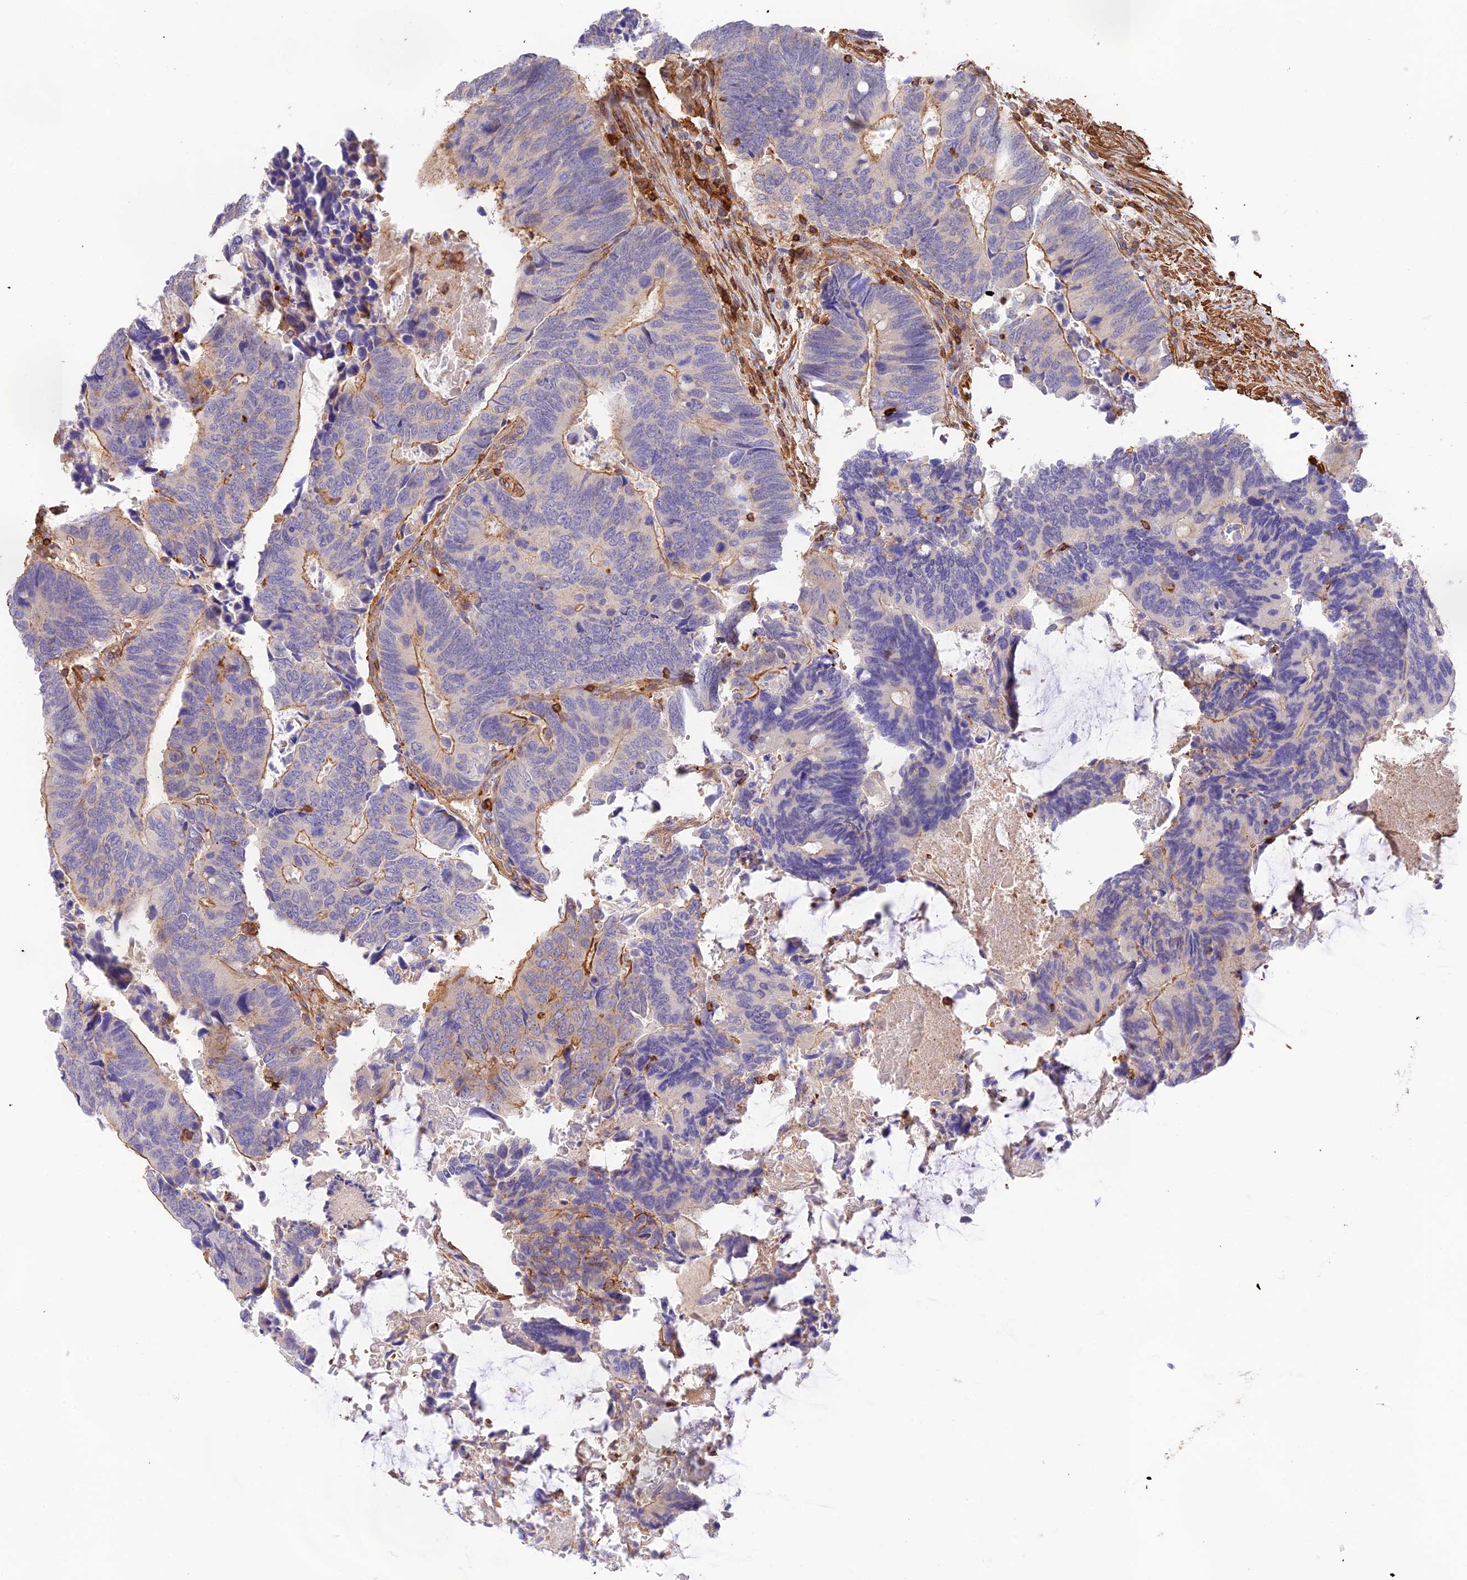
{"staining": {"intensity": "strong", "quantity": "<25%", "location": "cytoplasmic/membranous"}, "tissue": "colorectal cancer", "cell_type": "Tumor cells", "image_type": "cancer", "snomed": [{"axis": "morphology", "description": "Adenocarcinoma, NOS"}, {"axis": "topography", "description": "Colon"}], "caption": "Immunohistochemistry (DAB) staining of colorectal cancer exhibits strong cytoplasmic/membranous protein positivity in approximately <25% of tumor cells.", "gene": "DENND1C", "patient": {"sex": "male", "age": 87}}